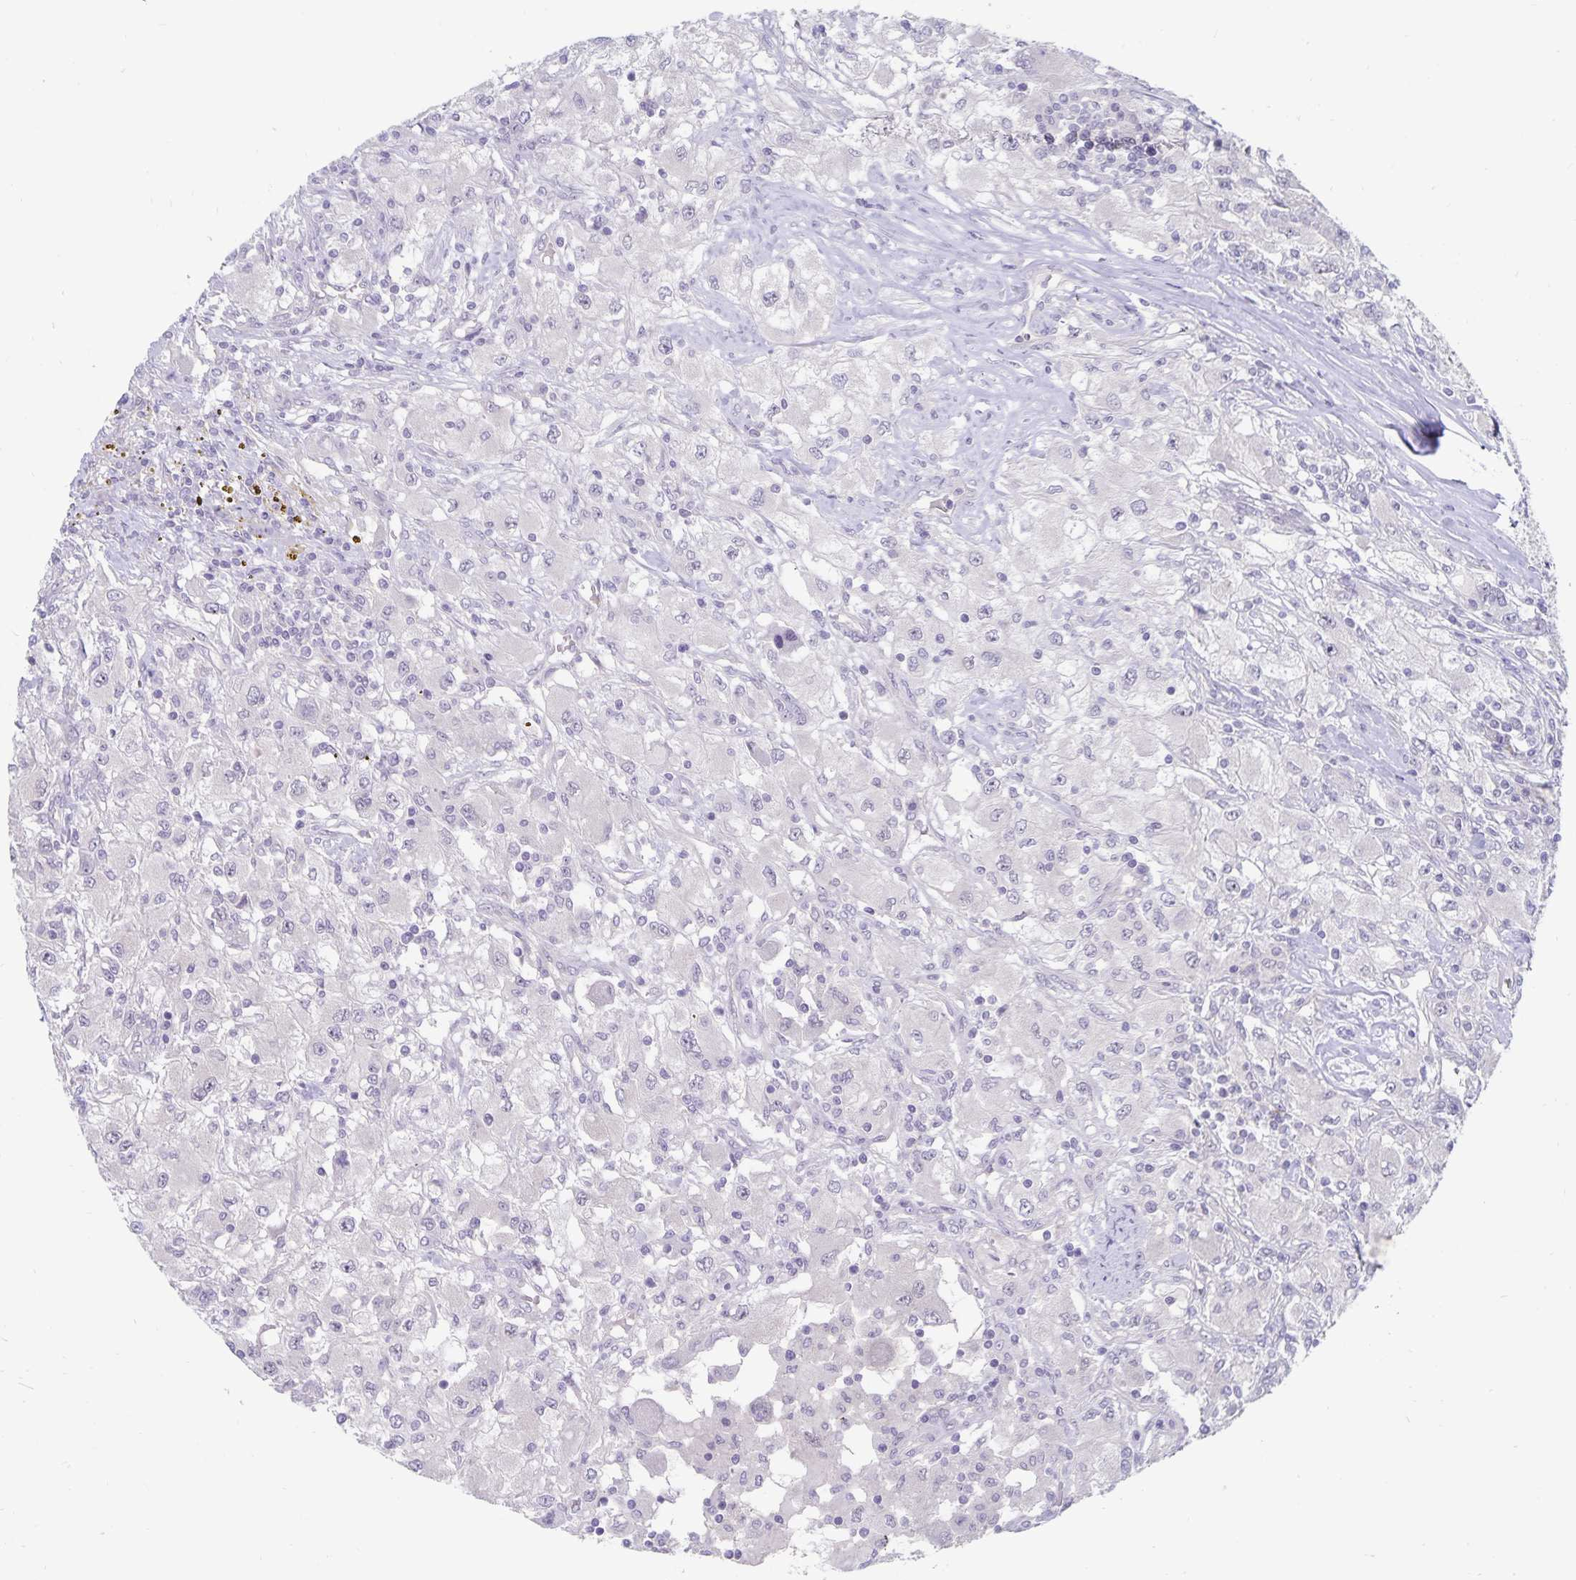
{"staining": {"intensity": "negative", "quantity": "none", "location": "none"}, "tissue": "renal cancer", "cell_type": "Tumor cells", "image_type": "cancer", "snomed": [{"axis": "morphology", "description": "Adenocarcinoma, NOS"}, {"axis": "topography", "description": "Kidney"}], "caption": "An image of renal cancer stained for a protein shows no brown staining in tumor cells.", "gene": "CDKN2B", "patient": {"sex": "female", "age": 67}}